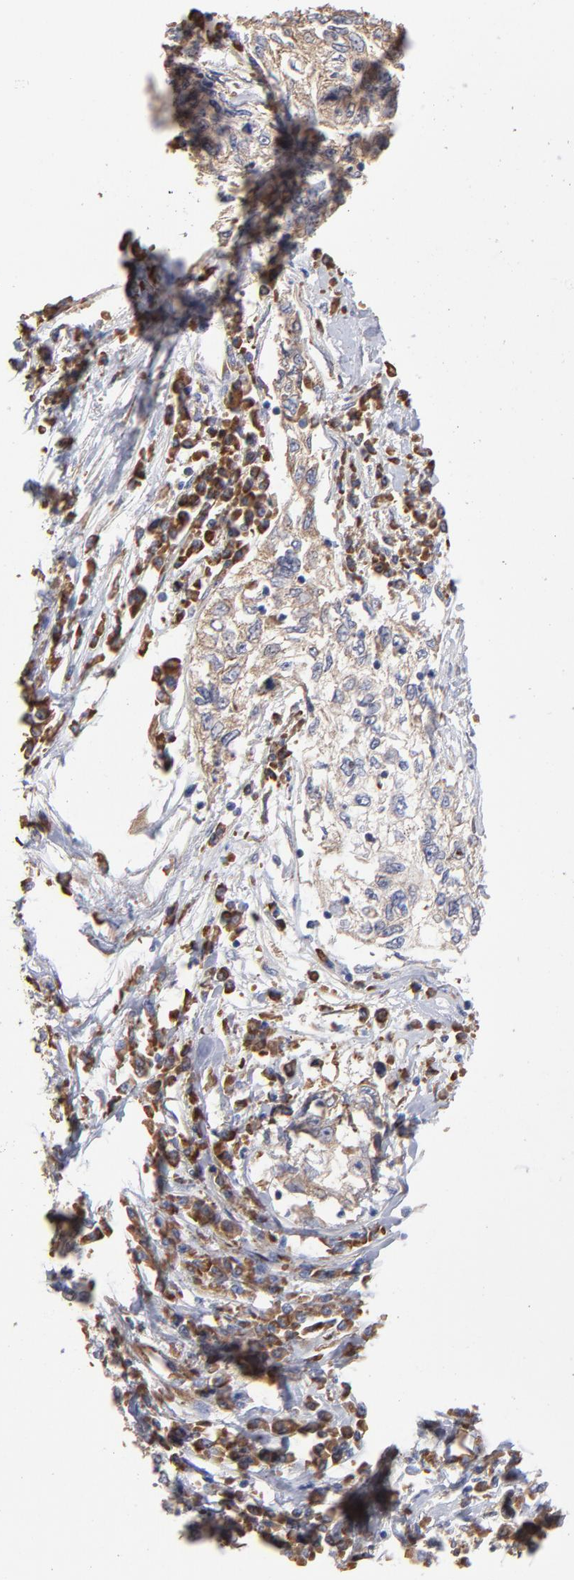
{"staining": {"intensity": "weak", "quantity": ">75%", "location": "cytoplasmic/membranous"}, "tissue": "cervical cancer", "cell_type": "Tumor cells", "image_type": "cancer", "snomed": [{"axis": "morphology", "description": "Normal tissue, NOS"}, {"axis": "morphology", "description": "Squamous cell carcinoma, NOS"}, {"axis": "topography", "description": "Cervix"}], "caption": "Human cervical squamous cell carcinoma stained for a protein (brown) shows weak cytoplasmic/membranous positive staining in about >75% of tumor cells.", "gene": "RPL3", "patient": {"sex": "female", "age": 45}}